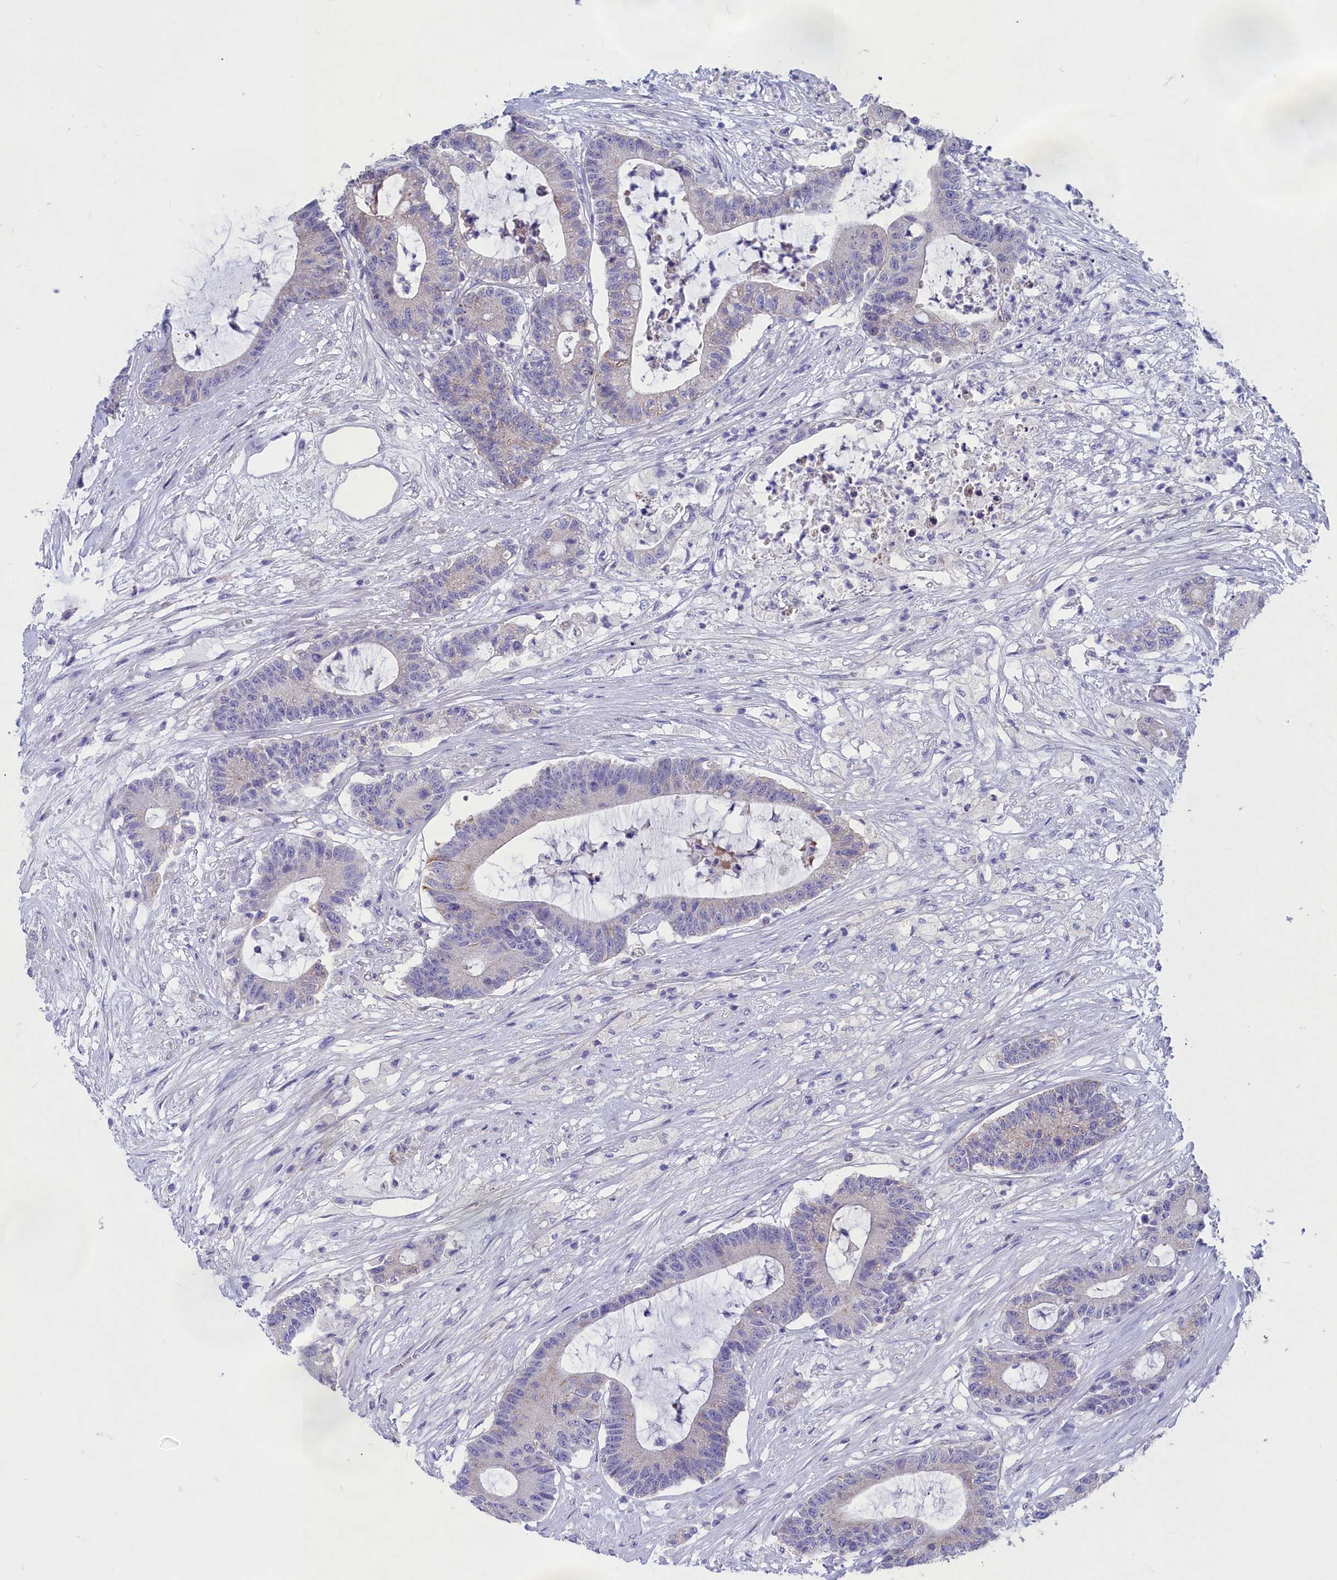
{"staining": {"intensity": "negative", "quantity": "none", "location": "none"}, "tissue": "colorectal cancer", "cell_type": "Tumor cells", "image_type": "cancer", "snomed": [{"axis": "morphology", "description": "Adenocarcinoma, NOS"}, {"axis": "topography", "description": "Colon"}], "caption": "Tumor cells are negative for protein expression in human colorectal cancer (adenocarcinoma).", "gene": "PRDM12", "patient": {"sex": "female", "age": 84}}